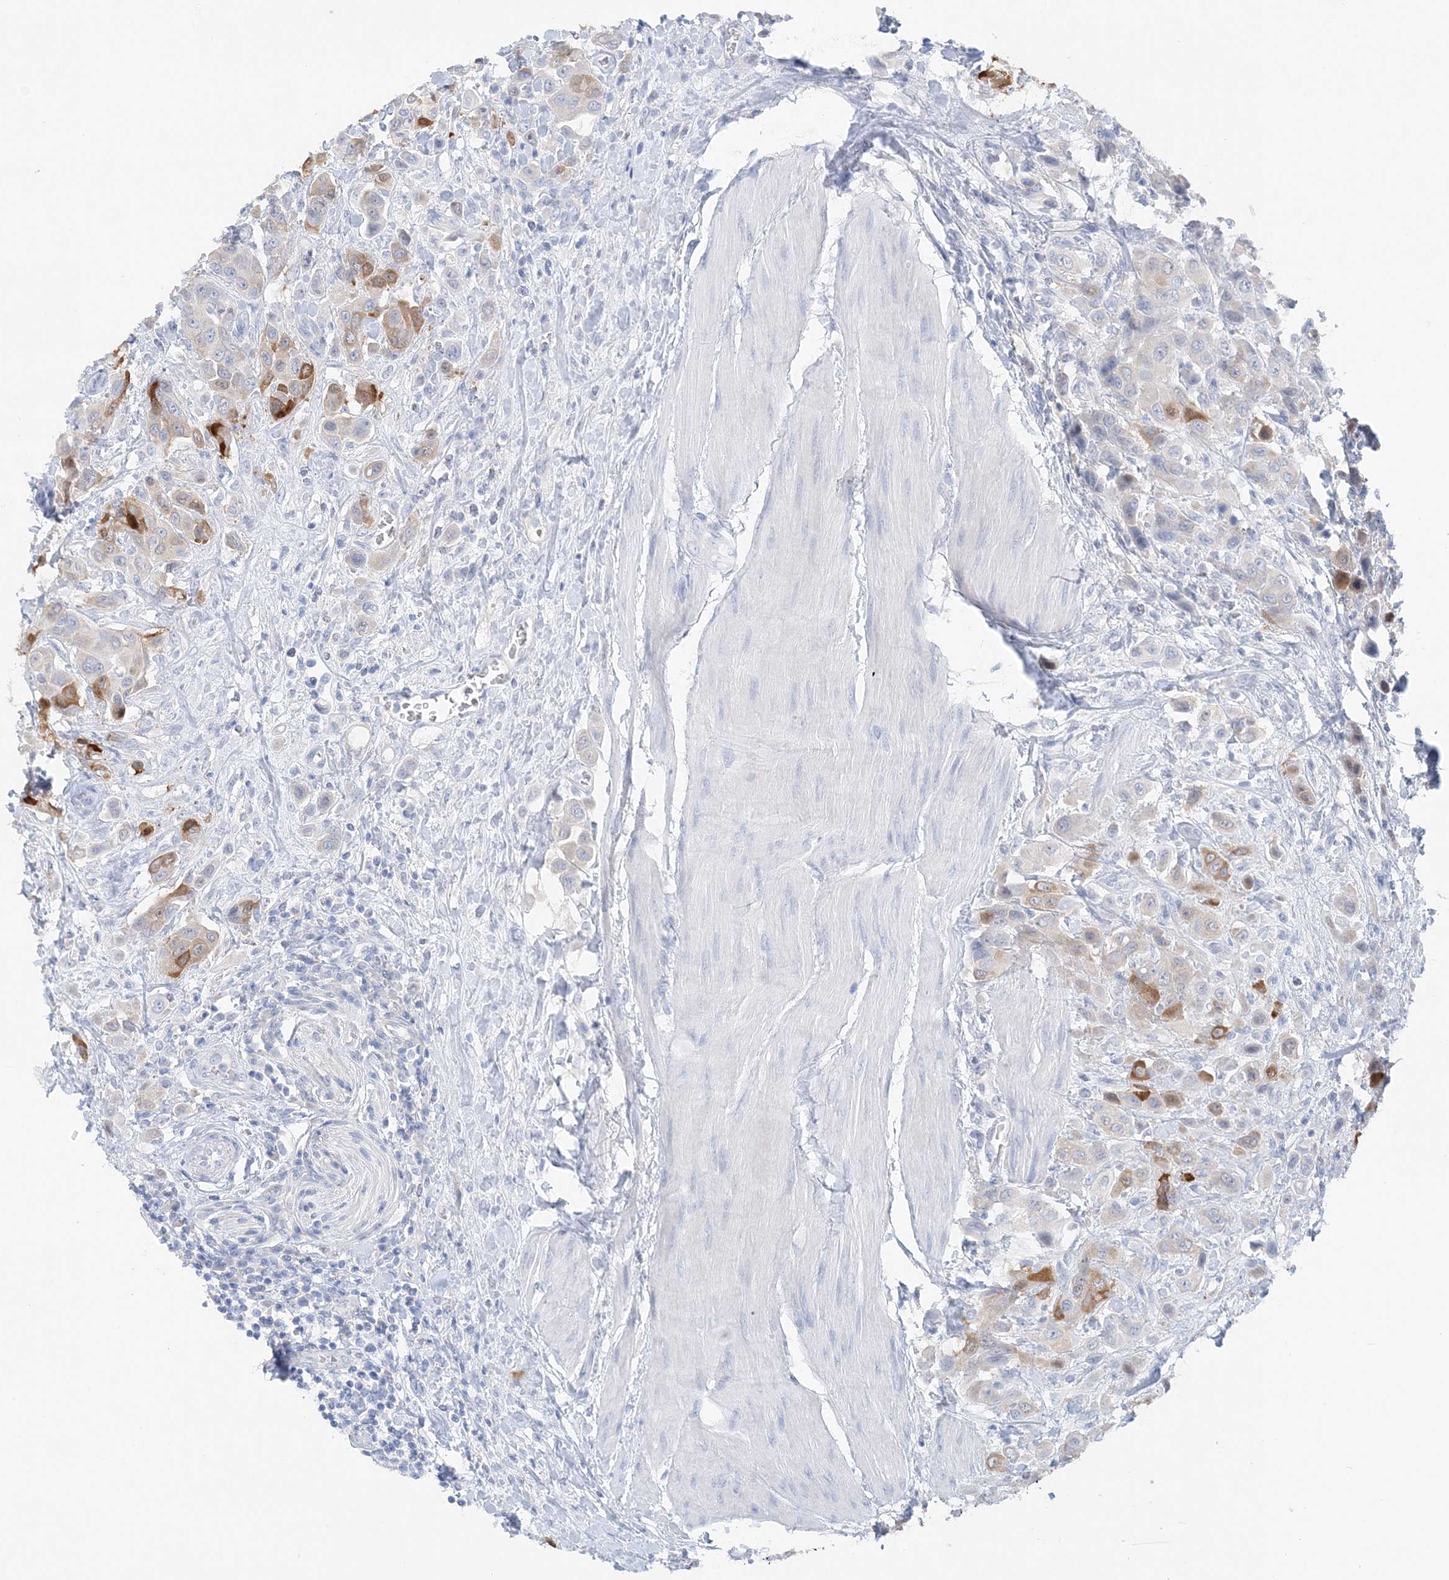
{"staining": {"intensity": "moderate", "quantity": "<25%", "location": "cytoplasmic/membranous"}, "tissue": "urothelial cancer", "cell_type": "Tumor cells", "image_type": "cancer", "snomed": [{"axis": "morphology", "description": "Urothelial carcinoma, High grade"}, {"axis": "topography", "description": "Urinary bladder"}], "caption": "Protein analysis of urothelial carcinoma (high-grade) tissue exhibits moderate cytoplasmic/membranous staining in approximately <25% of tumor cells.", "gene": "HMGCS1", "patient": {"sex": "male", "age": 50}}